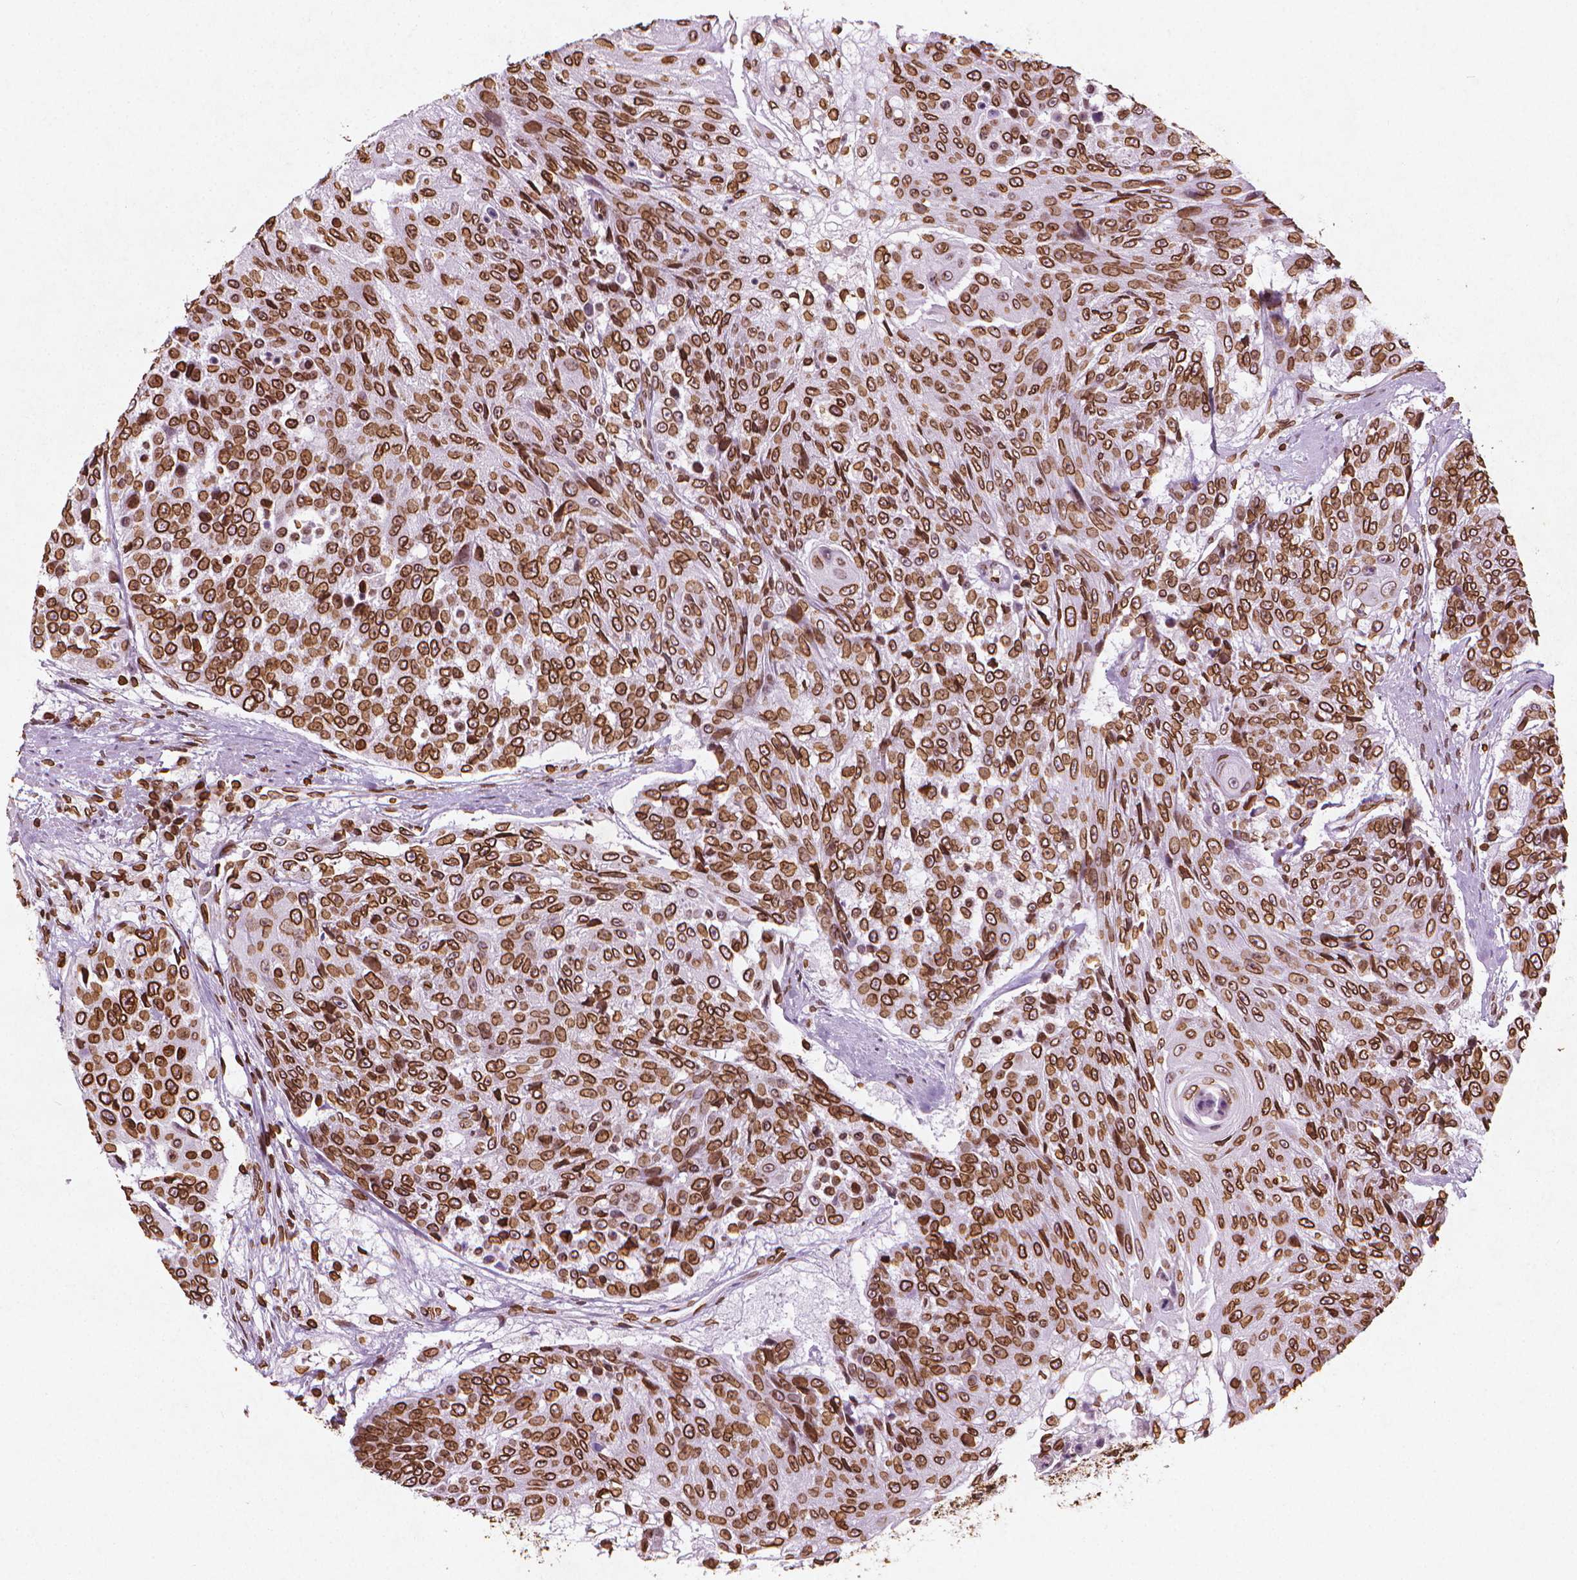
{"staining": {"intensity": "strong", "quantity": ">75%", "location": "cytoplasmic/membranous,nuclear"}, "tissue": "urothelial cancer", "cell_type": "Tumor cells", "image_type": "cancer", "snomed": [{"axis": "morphology", "description": "Urothelial carcinoma, High grade"}, {"axis": "topography", "description": "Urinary bladder"}], "caption": "This is a micrograph of IHC staining of urothelial cancer, which shows strong positivity in the cytoplasmic/membranous and nuclear of tumor cells.", "gene": "LMNB1", "patient": {"sex": "female", "age": 63}}